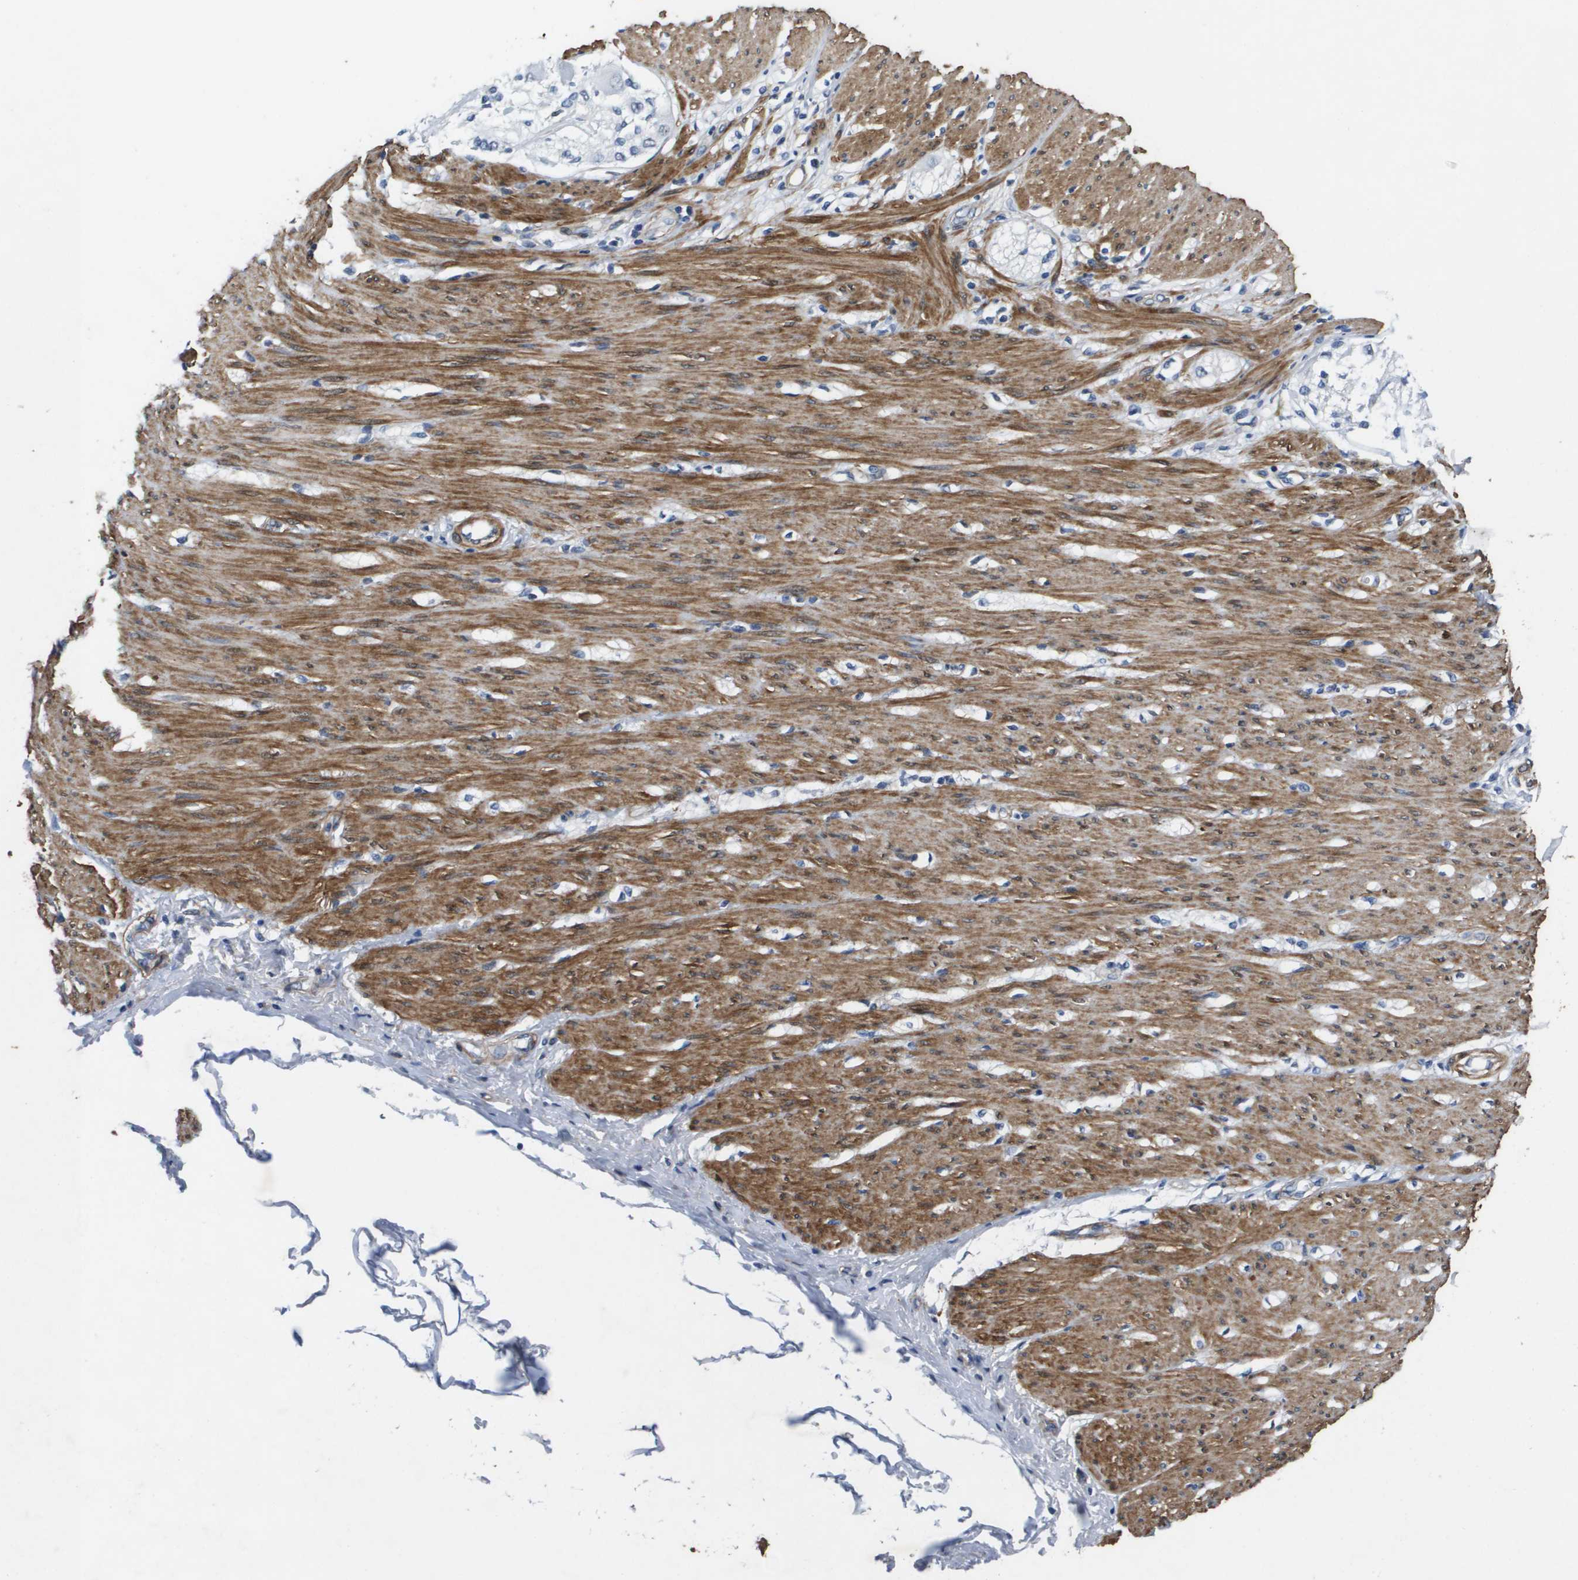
{"staining": {"intensity": "negative", "quantity": "none", "location": "none"}, "tissue": "adipose tissue", "cell_type": "Adipocytes", "image_type": "normal", "snomed": [{"axis": "morphology", "description": "Normal tissue, NOS"}, {"axis": "morphology", "description": "Adenocarcinoma, NOS"}, {"axis": "topography", "description": "Colon"}, {"axis": "topography", "description": "Peripheral nerve tissue"}], "caption": "This is an IHC micrograph of unremarkable adipose tissue. There is no staining in adipocytes.", "gene": "LPP", "patient": {"sex": "male", "age": 14}}